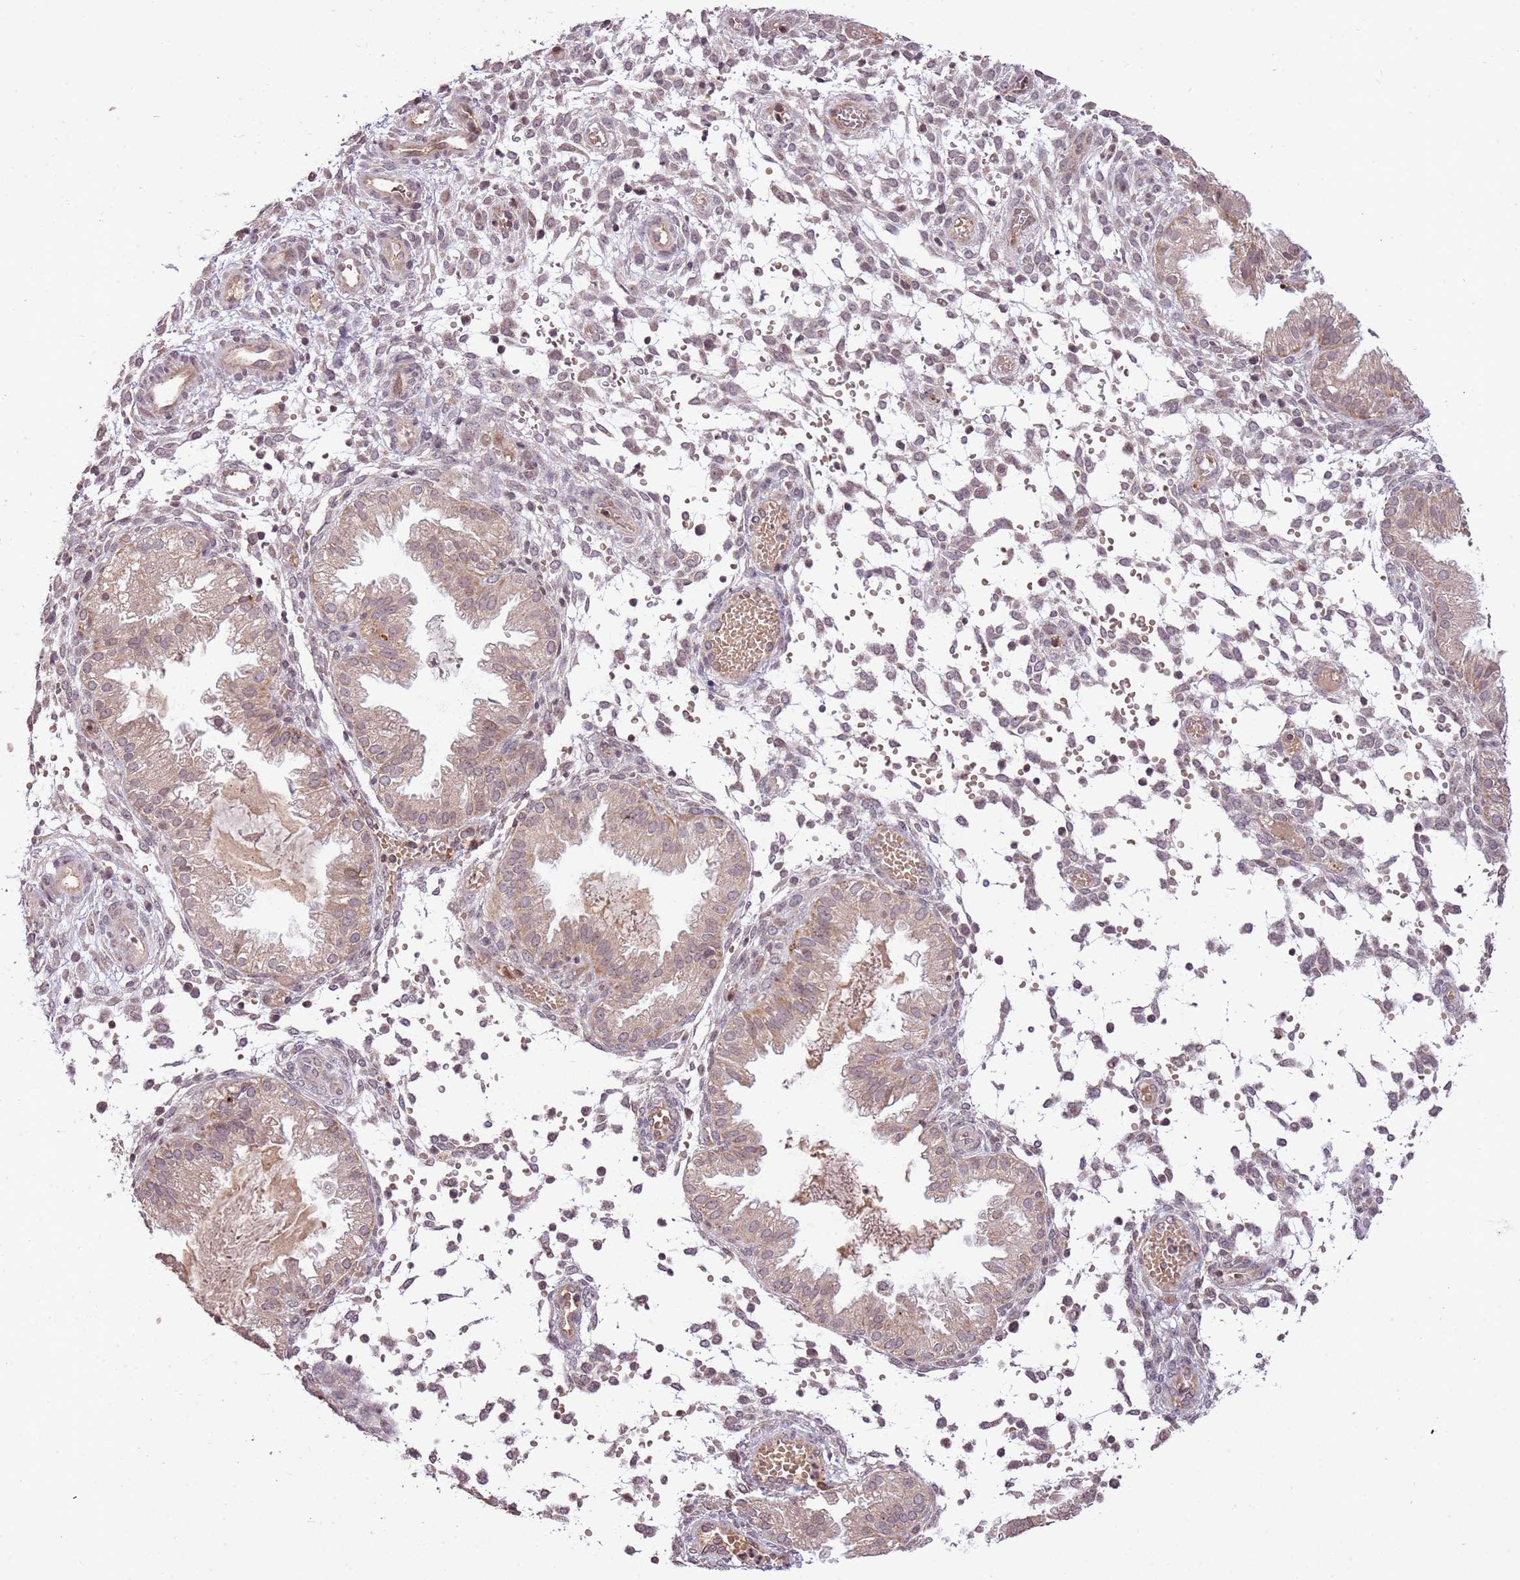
{"staining": {"intensity": "weak", "quantity": "25%-75%", "location": "cytoplasmic/membranous,nuclear"}, "tissue": "endometrium", "cell_type": "Cells in endometrial stroma", "image_type": "normal", "snomed": [{"axis": "morphology", "description": "Normal tissue, NOS"}, {"axis": "topography", "description": "Endometrium"}], "caption": "A histopathology image showing weak cytoplasmic/membranous,nuclear positivity in about 25%-75% of cells in endometrial stroma in unremarkable endometrium, as visualized by brown immunohistochemical staining.", "gene": "SAMSN1", "patient": {"sex": "female", "age": 33}}